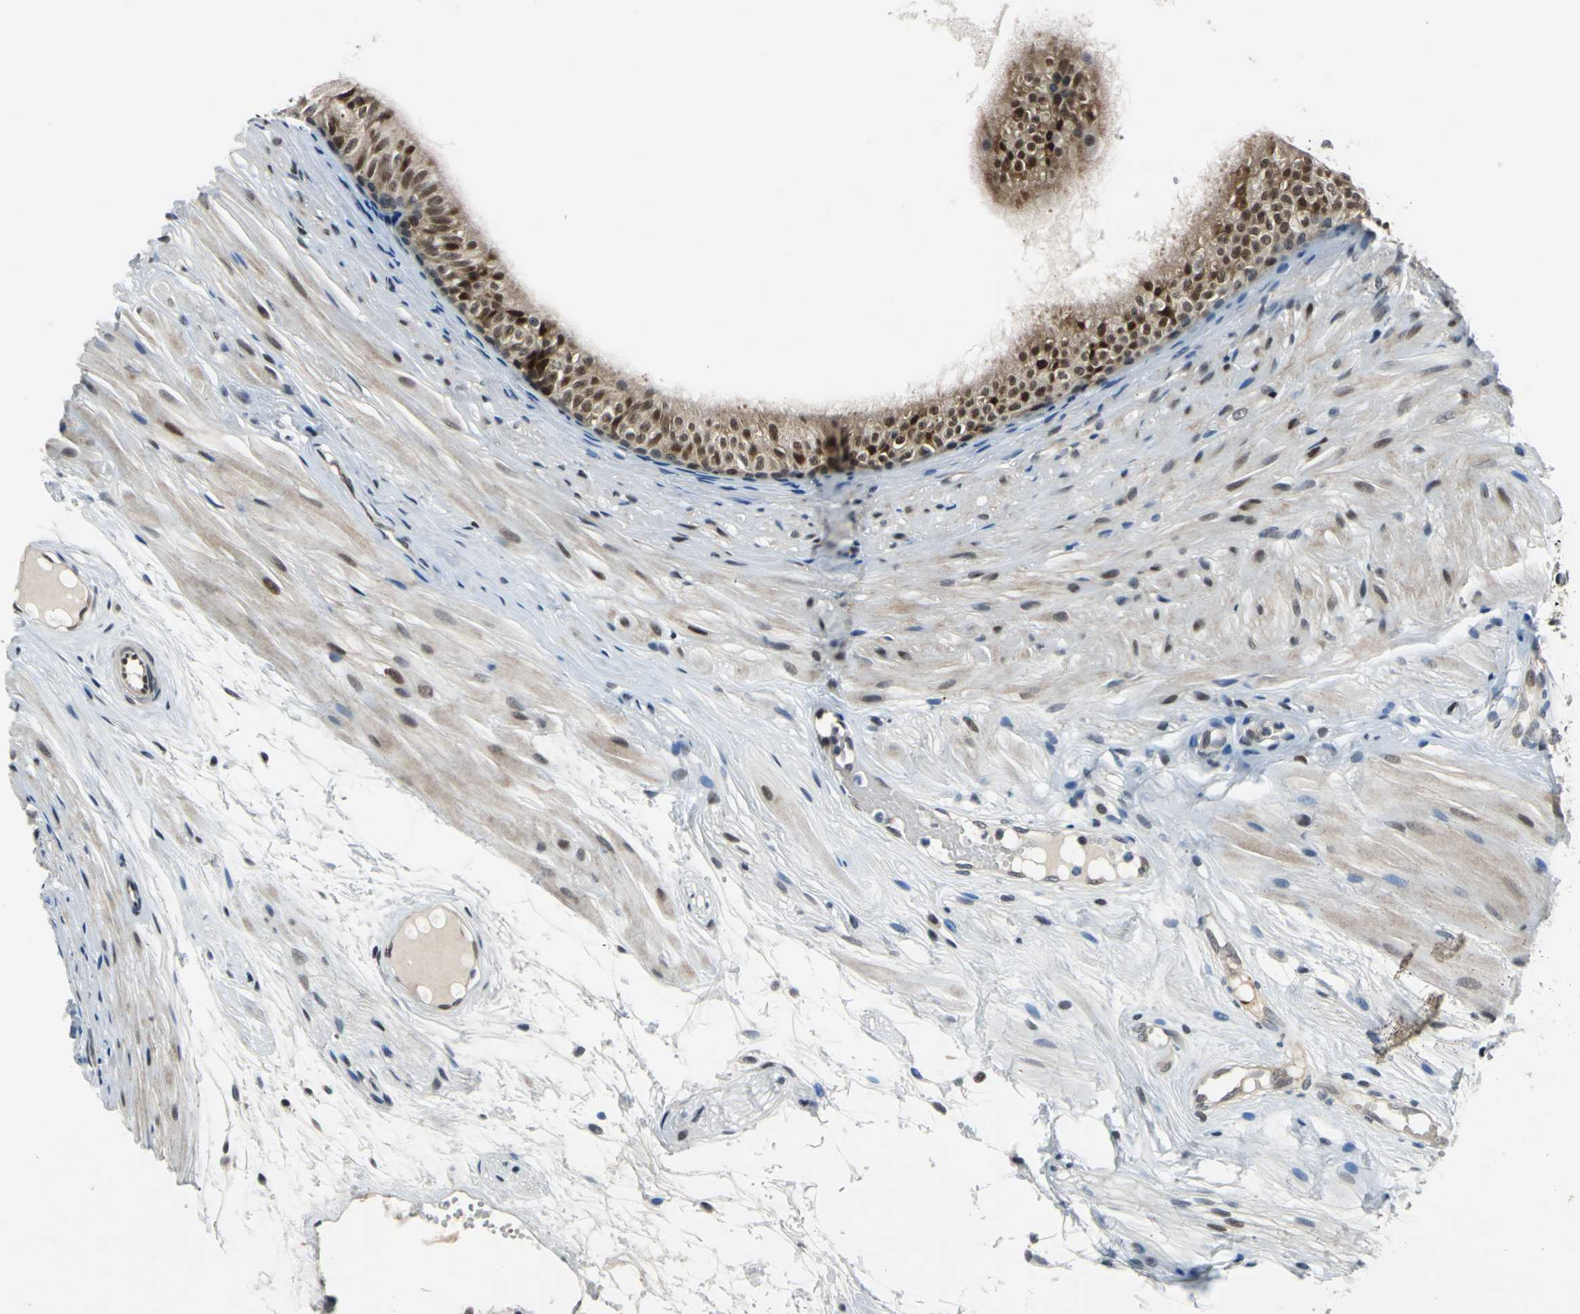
{"staining": {"intensity": "moderate", "quantity": ">75%", "location": "cytoplasmic/membranous,nuclear"}, "tissue": "epididymis", "cell_type": "Glandular cells", "image_type": "normal", "snomed": [{"axis": "morphology", "description": "Normal tissue, NOS"}, {"axis": "morphology", "description": "Atrophy, NOS"}, {"axis": "topography", "description": "Testis"}, {"axis": "topography", "description": "Epididymis"}], "caption": "Immunohistochemical staining of unremarkable epididymis demonstrates medium levels of moderate cytoplasmic/membranous,nuclear positivity in about >75% of glandular cells.", "gene": "POLR3K", "patient": {"sex": "male", "age": 18}}